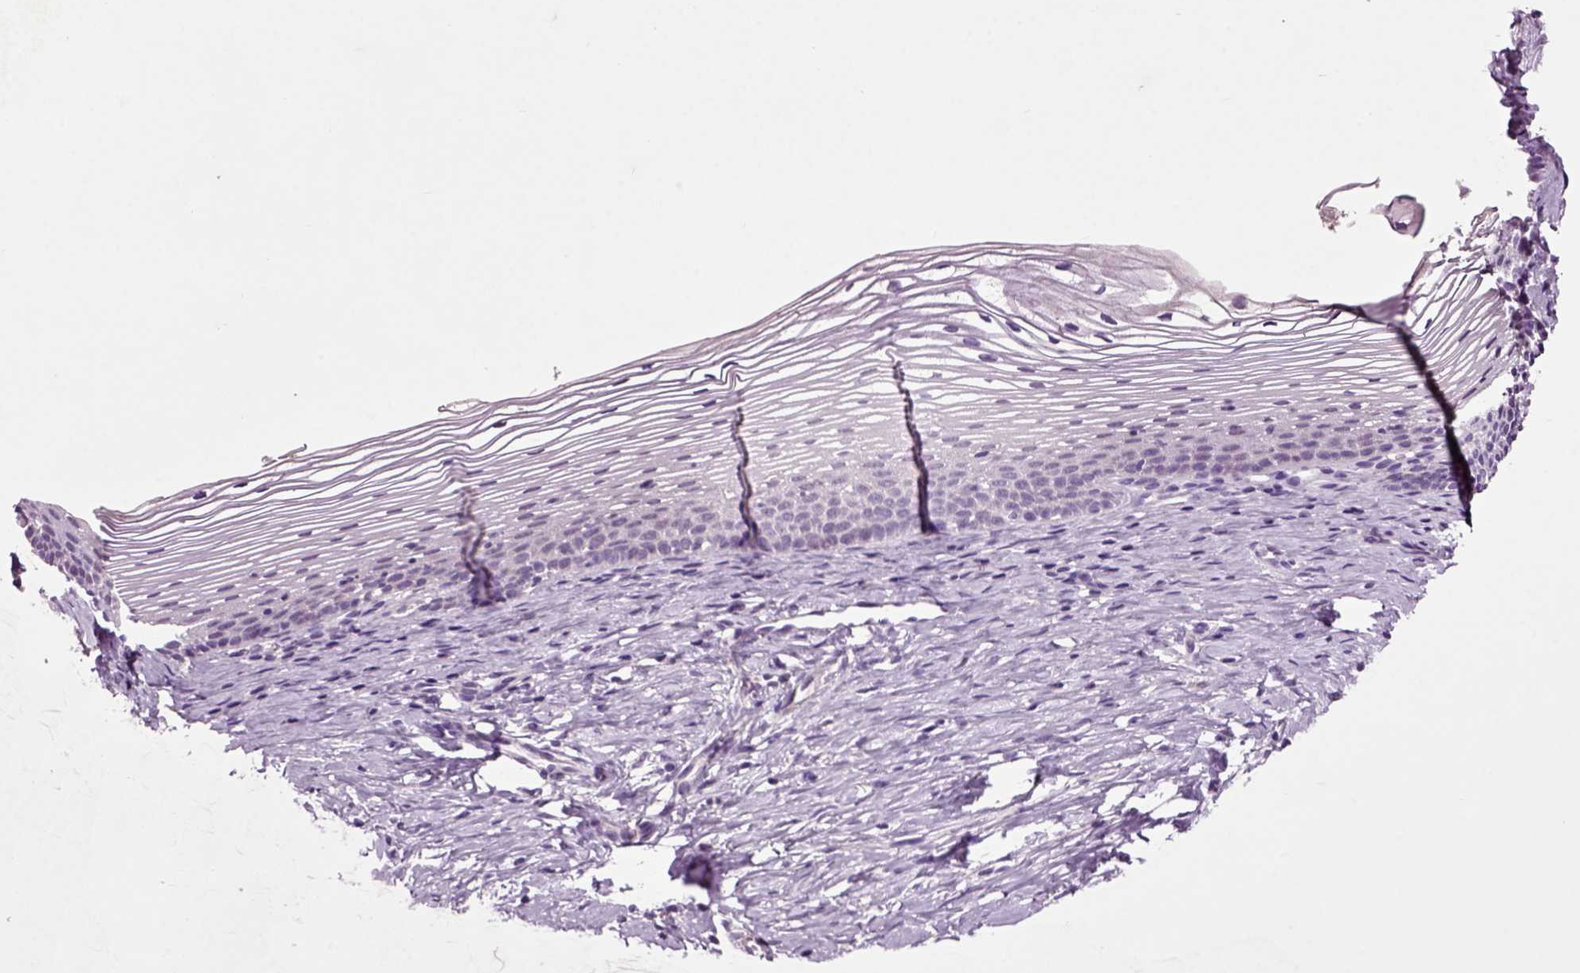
{"staining": {"intensity": "negative", "quantity": "none", "location": "none"}, "tissue": "cervix", "cell_type": "Glandular cells", "image_type": "normal", "snomed": [{"axis": "morphology", "description": "Normal tissue, NOS"}, {"axis": "topography", "description": "Cervix"}], "caption": "Histopathology image shows no significant protein staining in glandular cells of normal cervix. (DAB (3,3'-diaminobenzidine) immunohistochemistry (IHC), high magnification).", "gene": "CRHR1", "patient": {"sex": "female", "age": 39}}